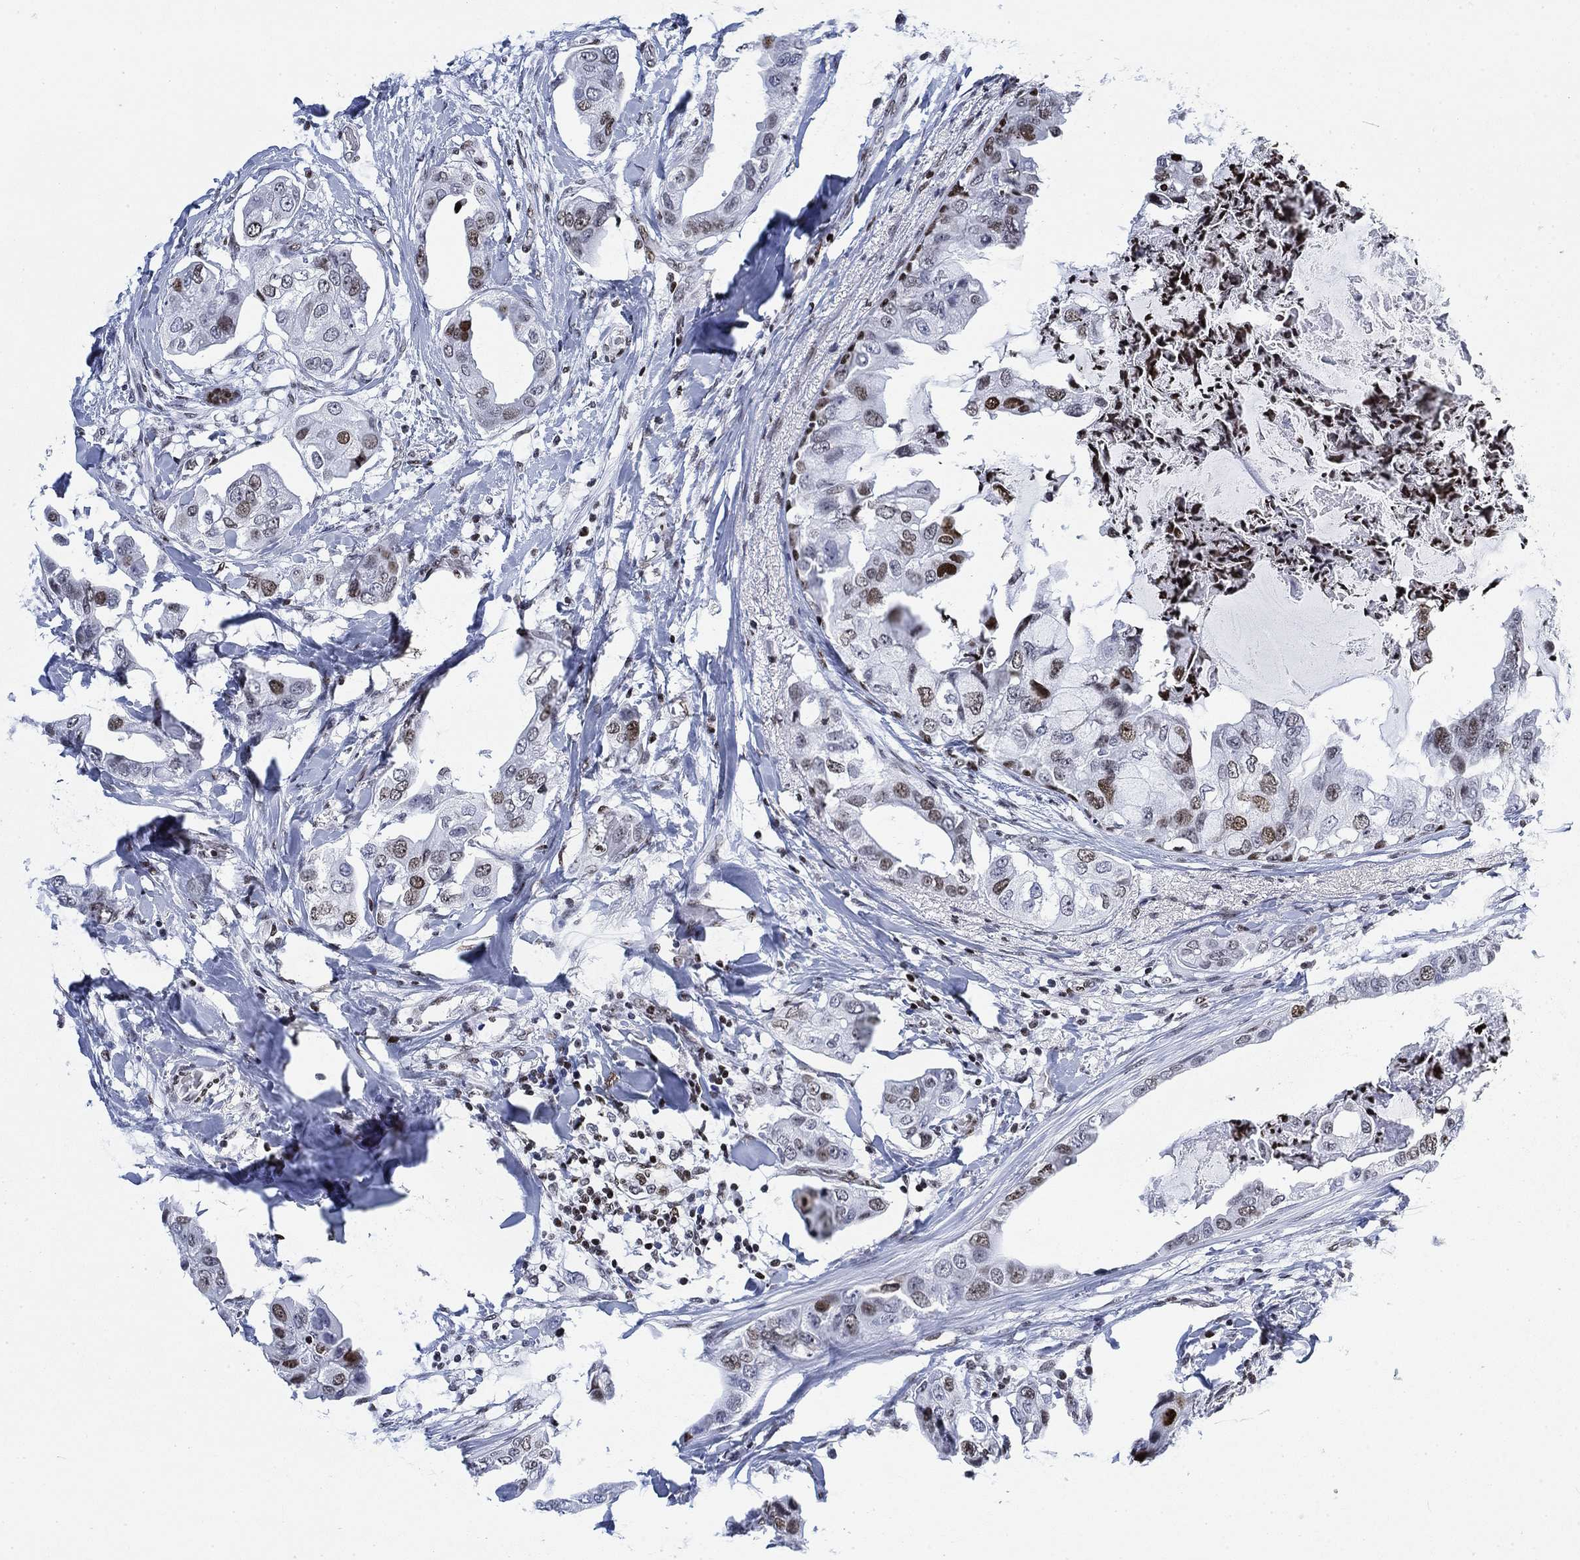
{"staining": {"intensity": "moderate", "quantity": "<25%", "location": "nuclear"}, "tissue": "breast cancer", "cell_type": "Tumor cells", "image_type": "cancer", "snomed": [{"axis": "morphology", "description": "Normal tissue, NOS"}, {"axis": "morphology", "description": "Duct carcinoma"}, {"axis": "topography", "description": "Breast"}], "caption": "Infiltrating ductal carcinoma (breast) was stained to show a protein in brown. There is low levels of moderate nuclear expression in approximately <25% of tumor cells.", "gene": "H1-10", "patient": {"sex": "female", "age": 40}}